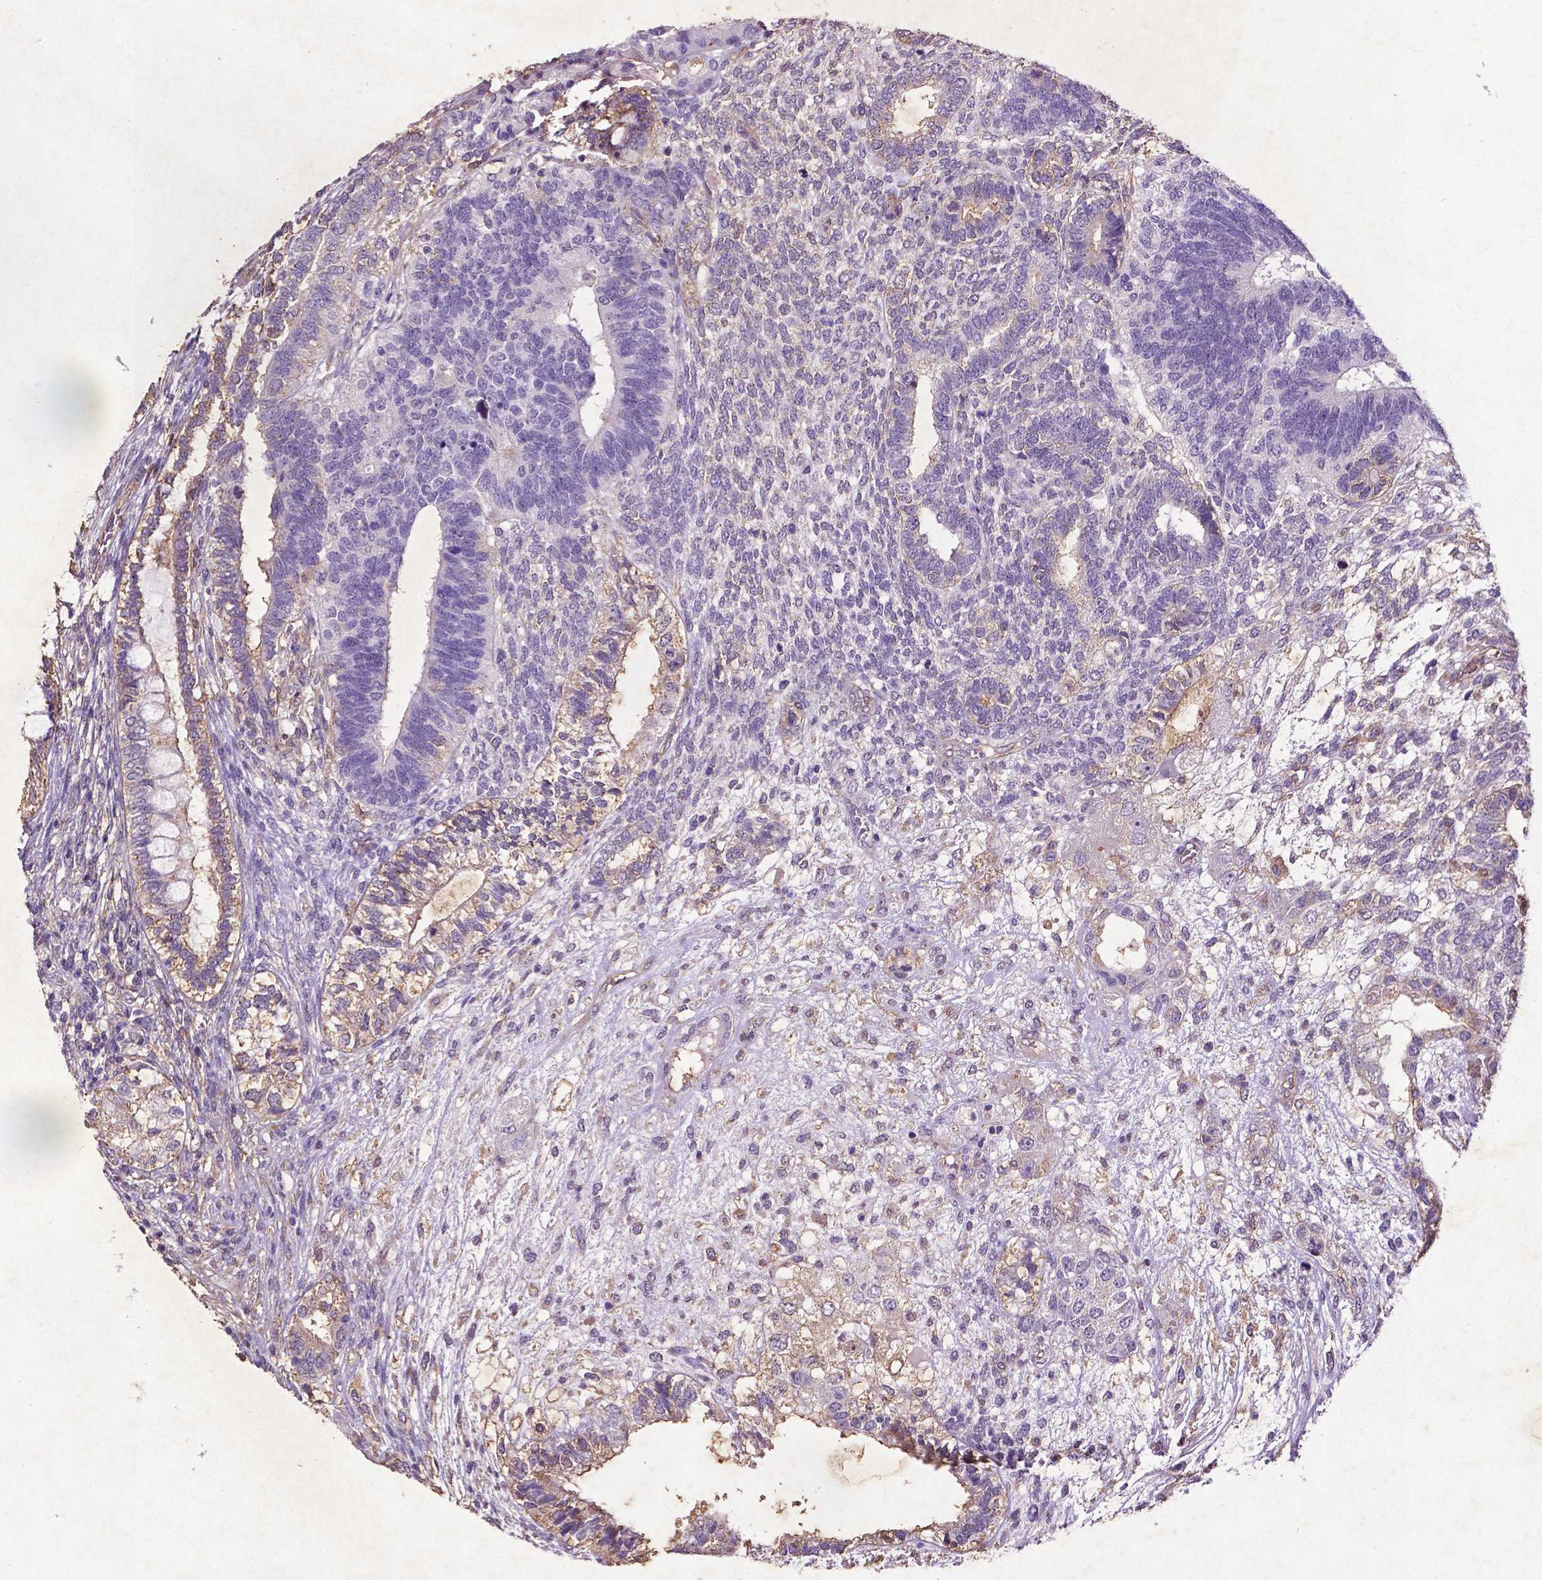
{"staining": {"intensity": "negative", "quantity": "none", "location": "none"}, "tissue": "testis cancer", "cell_type": "Tumor cells", "image_type": "cancer", "snomed": [{"axis": "morphology", "description": "Seminoma, NOS"}, {"axis": "morphology", "description": "Carcinoma, Embryonal, NOS"}, {"axis": "topography", "description": "Testis"}], "caption": "Immunohistochemistry (IHC) photomicrograph of human seminoma (testis) stained for a protein (brown), which reveals no expression in tumor cells.", "gene": "RRAS", "patient": {"sex": "male", "age": 41}}